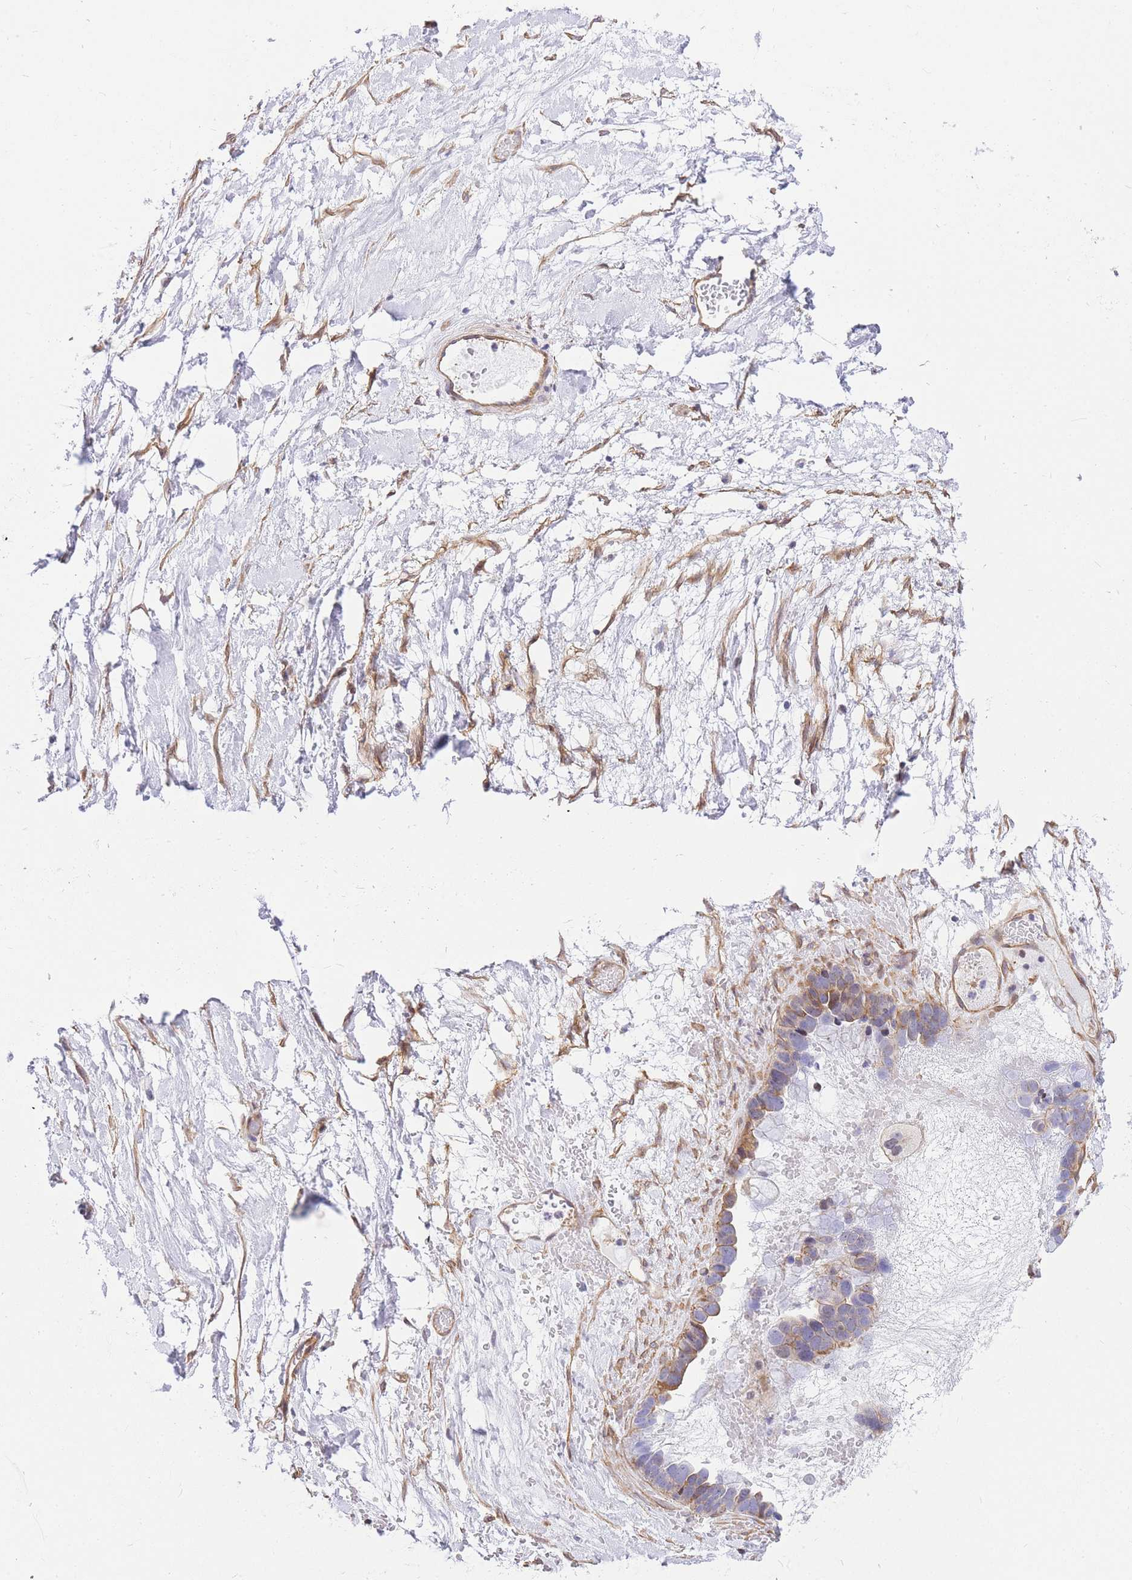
{"staining": {"intensity": "moderate", "quantity": "<25%", "location": "cytoplasmic/membranous"}, "tissue": "ovarian cancer", "cell_type": "Tumor cells", "image_type": "cancer", "snomed": [{"axis": "morphology", "description": "Cystadenocarcinoma, serous, NOS"}, {"axis": "topography", "description": "Ovary"}], "caption": "The micrograph exhibits a brown stain indicating the presence of a protein in the cytoplasmic/membranous of tumor cells in ovarian cancer (serous cystadenocarcinoma).", "gene": "S100PBP", "patient": {"sex": "female", "age": 54}}